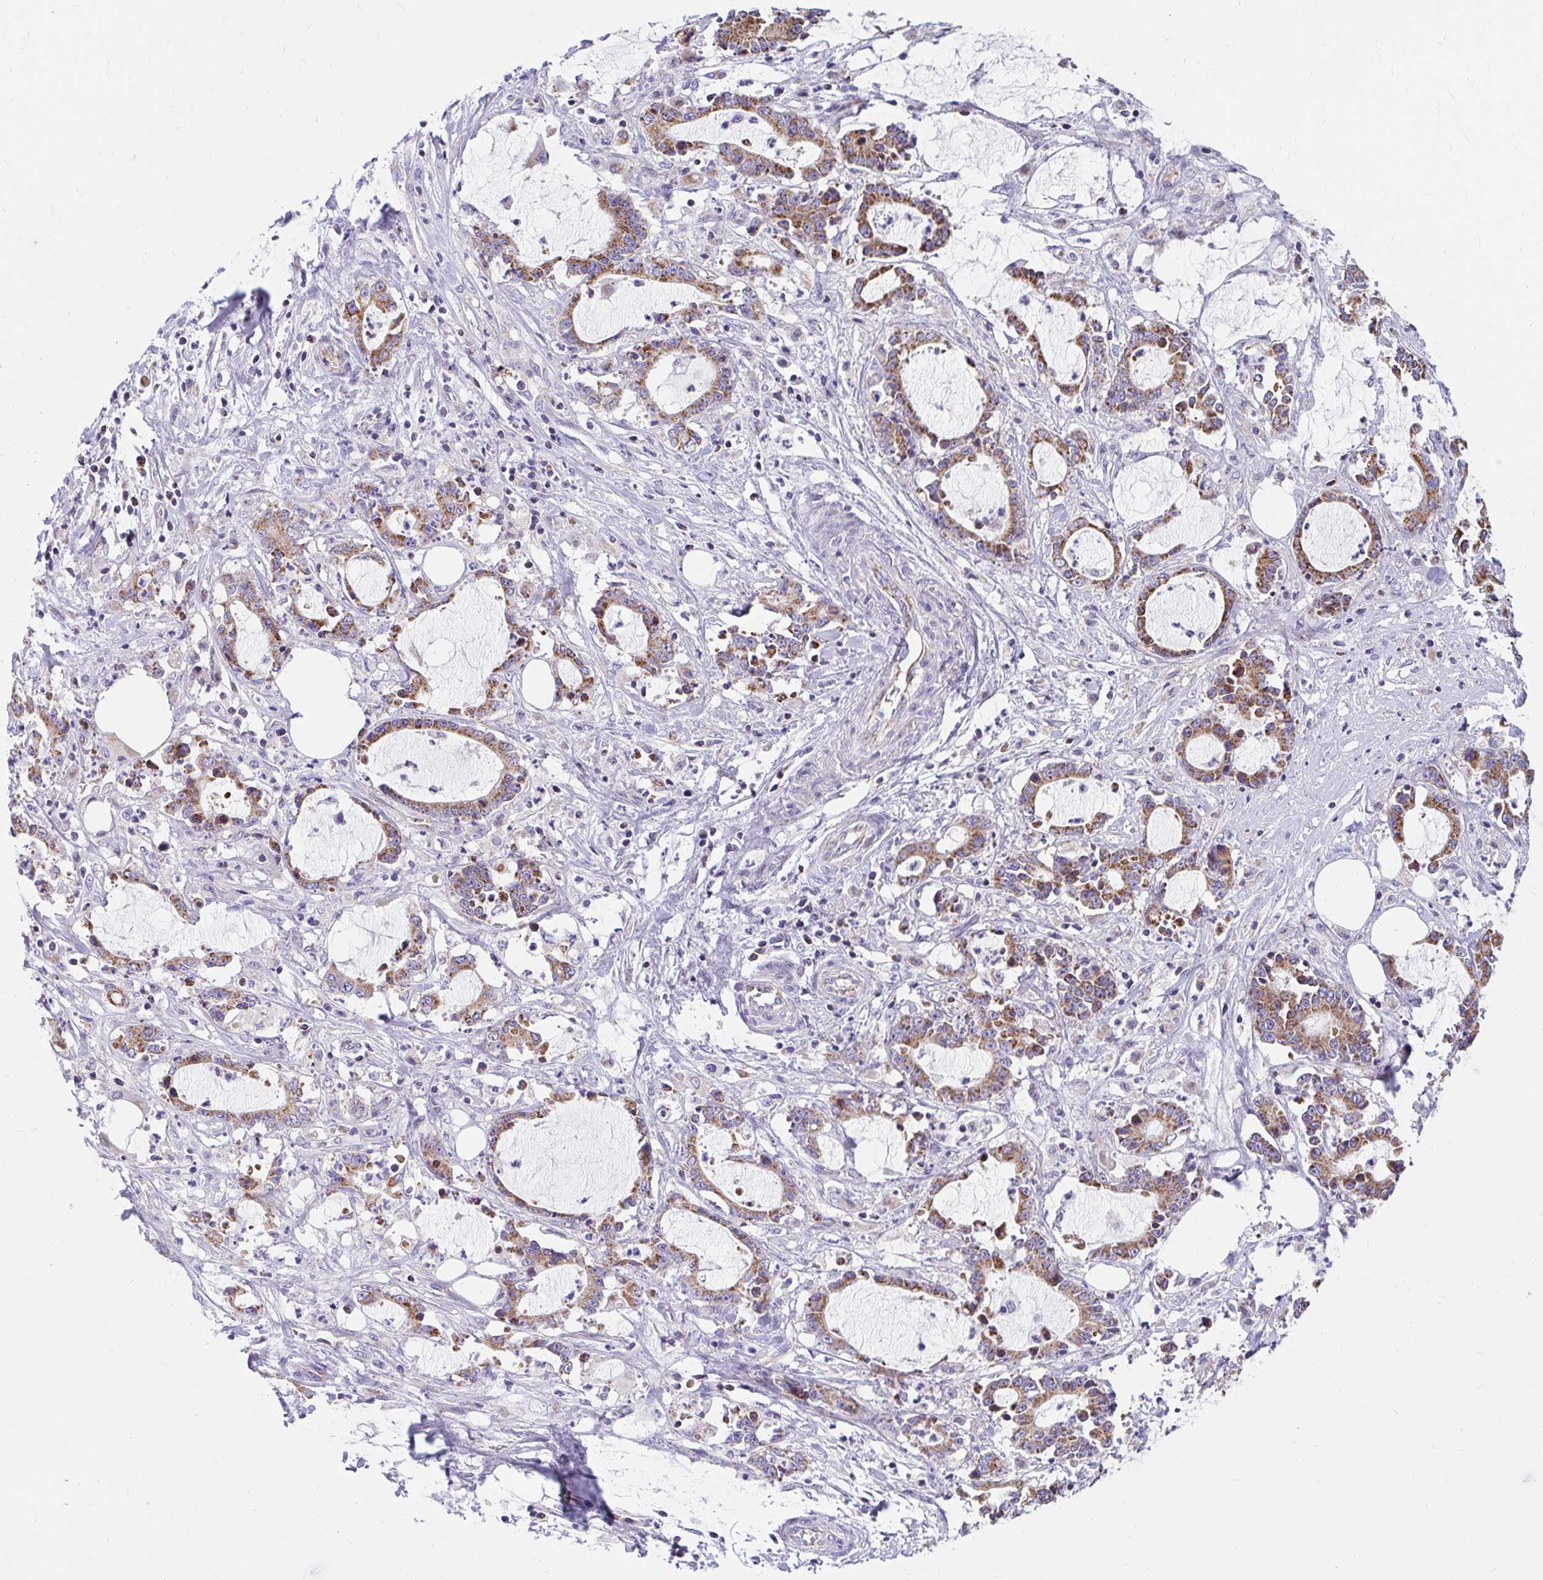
{"staining": {"intensity": "moderate", "quantity": ">75%", "location": "cytoplasmic/membranous"}, "tissue": "stomach cancer", "cell_type": "Tumor cells", "image_type": "cancer", "snomed": [{"axis": "morphology", "description": "Adenocarcinoma, NOS"}, {"axis": "topography", "description": "Stomach, upper"}], "caption": "Stomach cancer (adenocarcinoma) stained with a protein marker demonstrates moderate staining in tumor cells.", "gene": "IL37", "patient": {"sex": "male", "age": 68}}